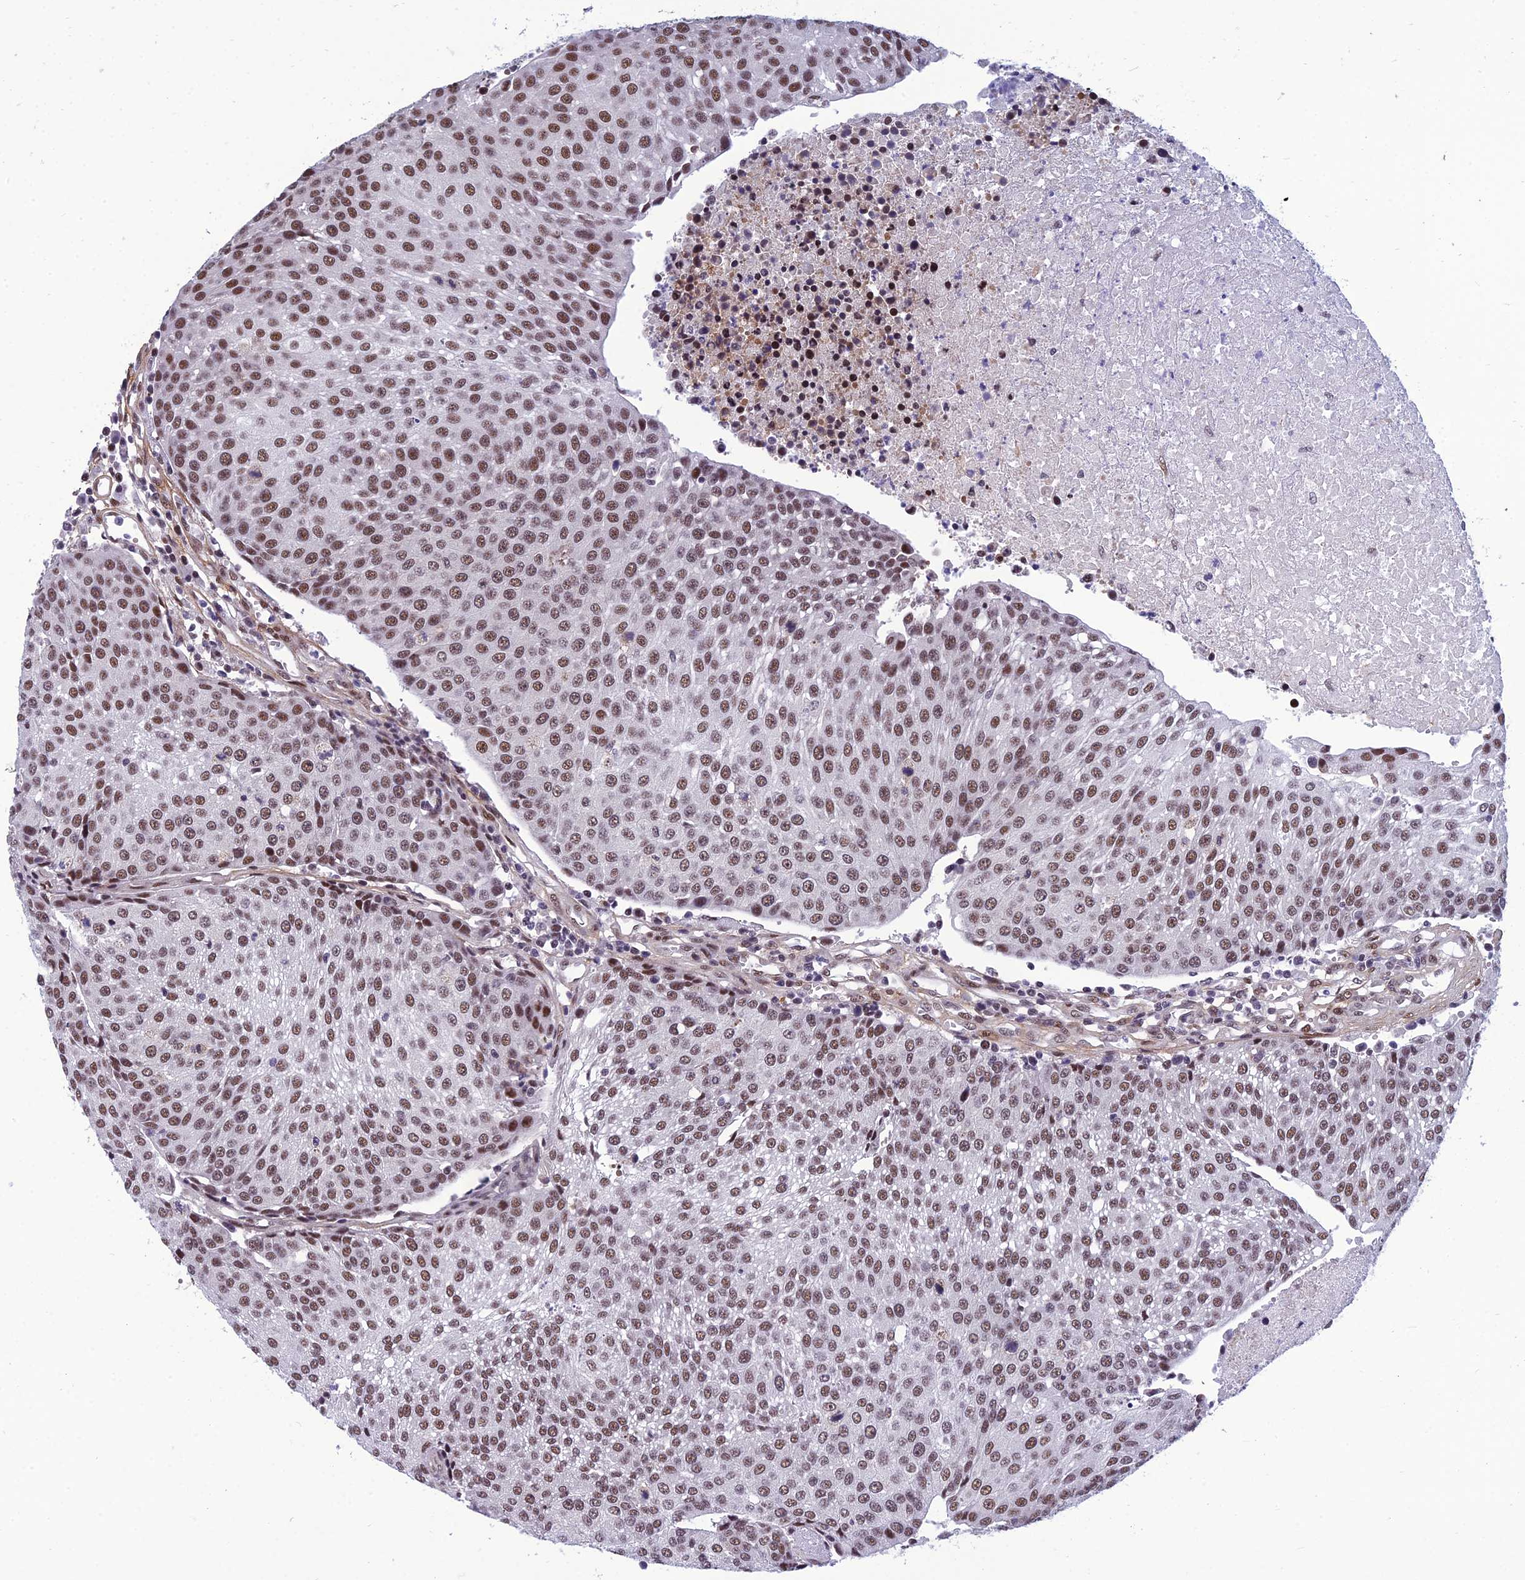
{"staining": {"intensity": "moderate", "quantity": ">75%", "location": "nuclear"}, "tissue": "urothelial cancer", "cell_type": "Tumor cells", "image_type": "cancer", "snomed": [{"axis": "morphology", "description": "Urothelial carcinoma, High grade"}, {"axis": "topography", "description": "Urinary bladder"}], "caption": "Moderate nuclear protein positivity is present in approximately >75% of tumor cells in high-grade urothelial carcinoma.", "gene": "RSRC1", "patient": {"sex": "female", "age": 85}}